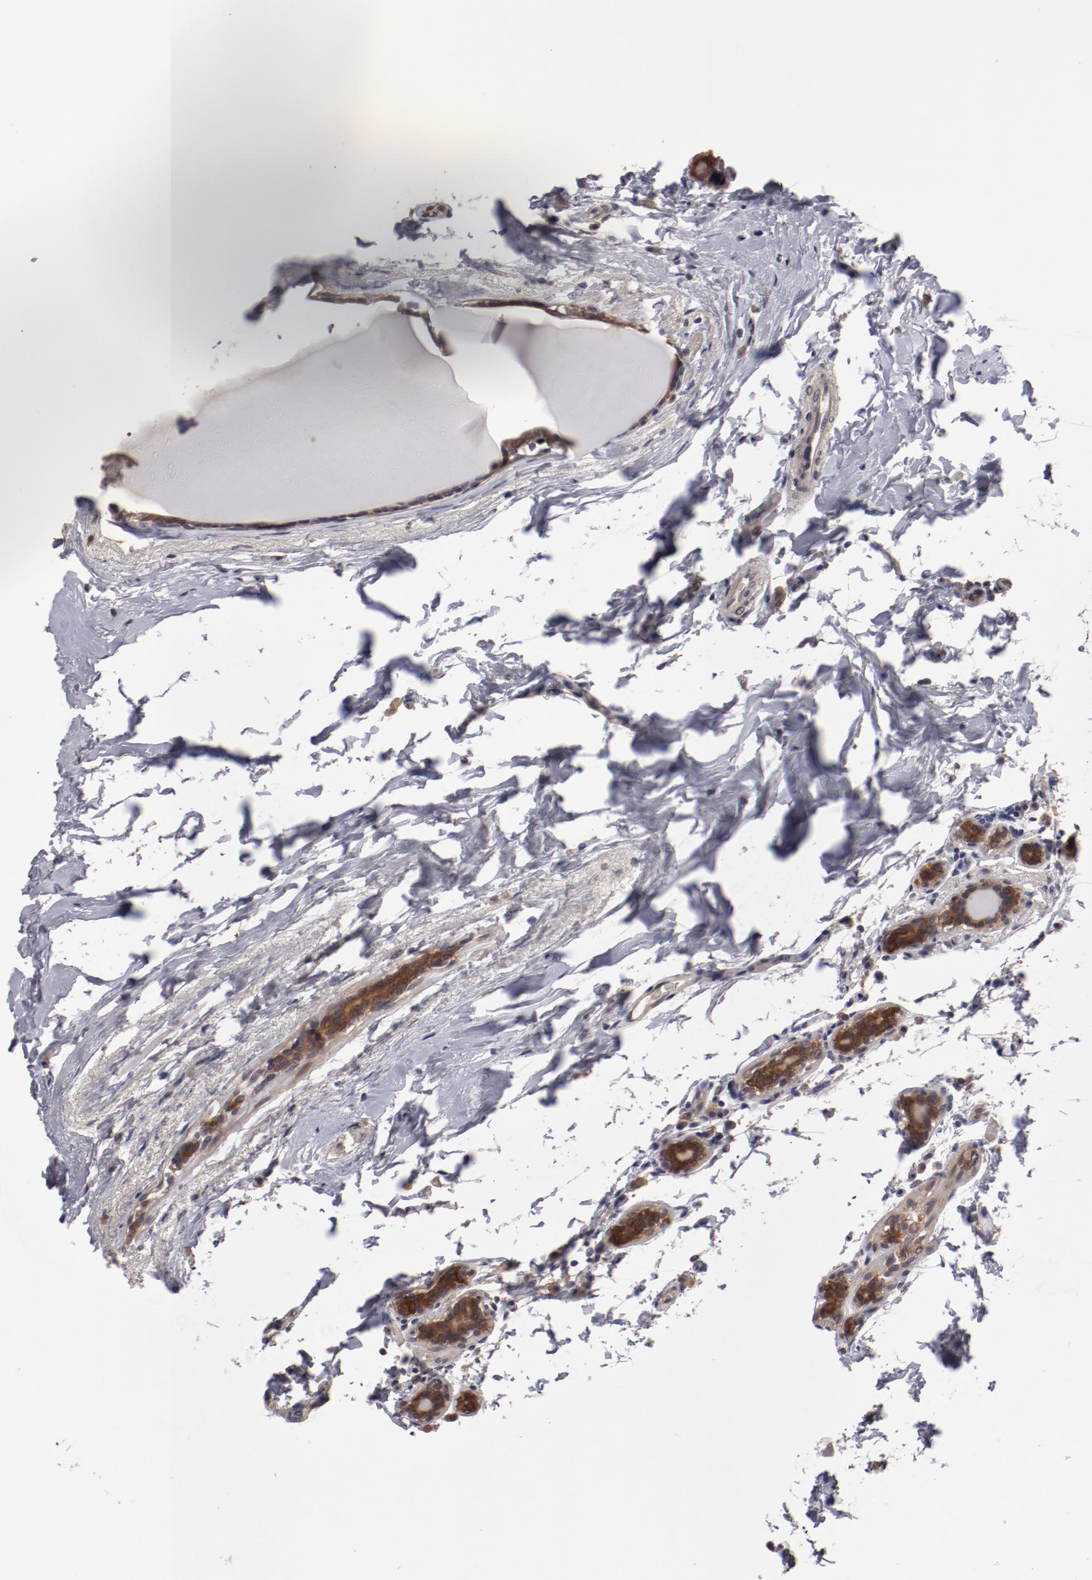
{"staining": {"intensity": "strong", "quantity": ">75%", "location": "cytoplasmic/membranous"}, "tissue": "breast cancer", "cell_type": "Tumor cells", "image_type": "cancer", "snomed": [{"axis": "morphology", "description": "Lobular carcinoma"}, {"axis": "topography", "description": "Breast"}], "caption": "The photomicrograph shows a brown stain indicating the presence of a protein in the cytoplasmic/membranous of tumor cells in breast cancer.", "gene": "LRRC75B", "patient": {"sex": "female", "age": 55}}